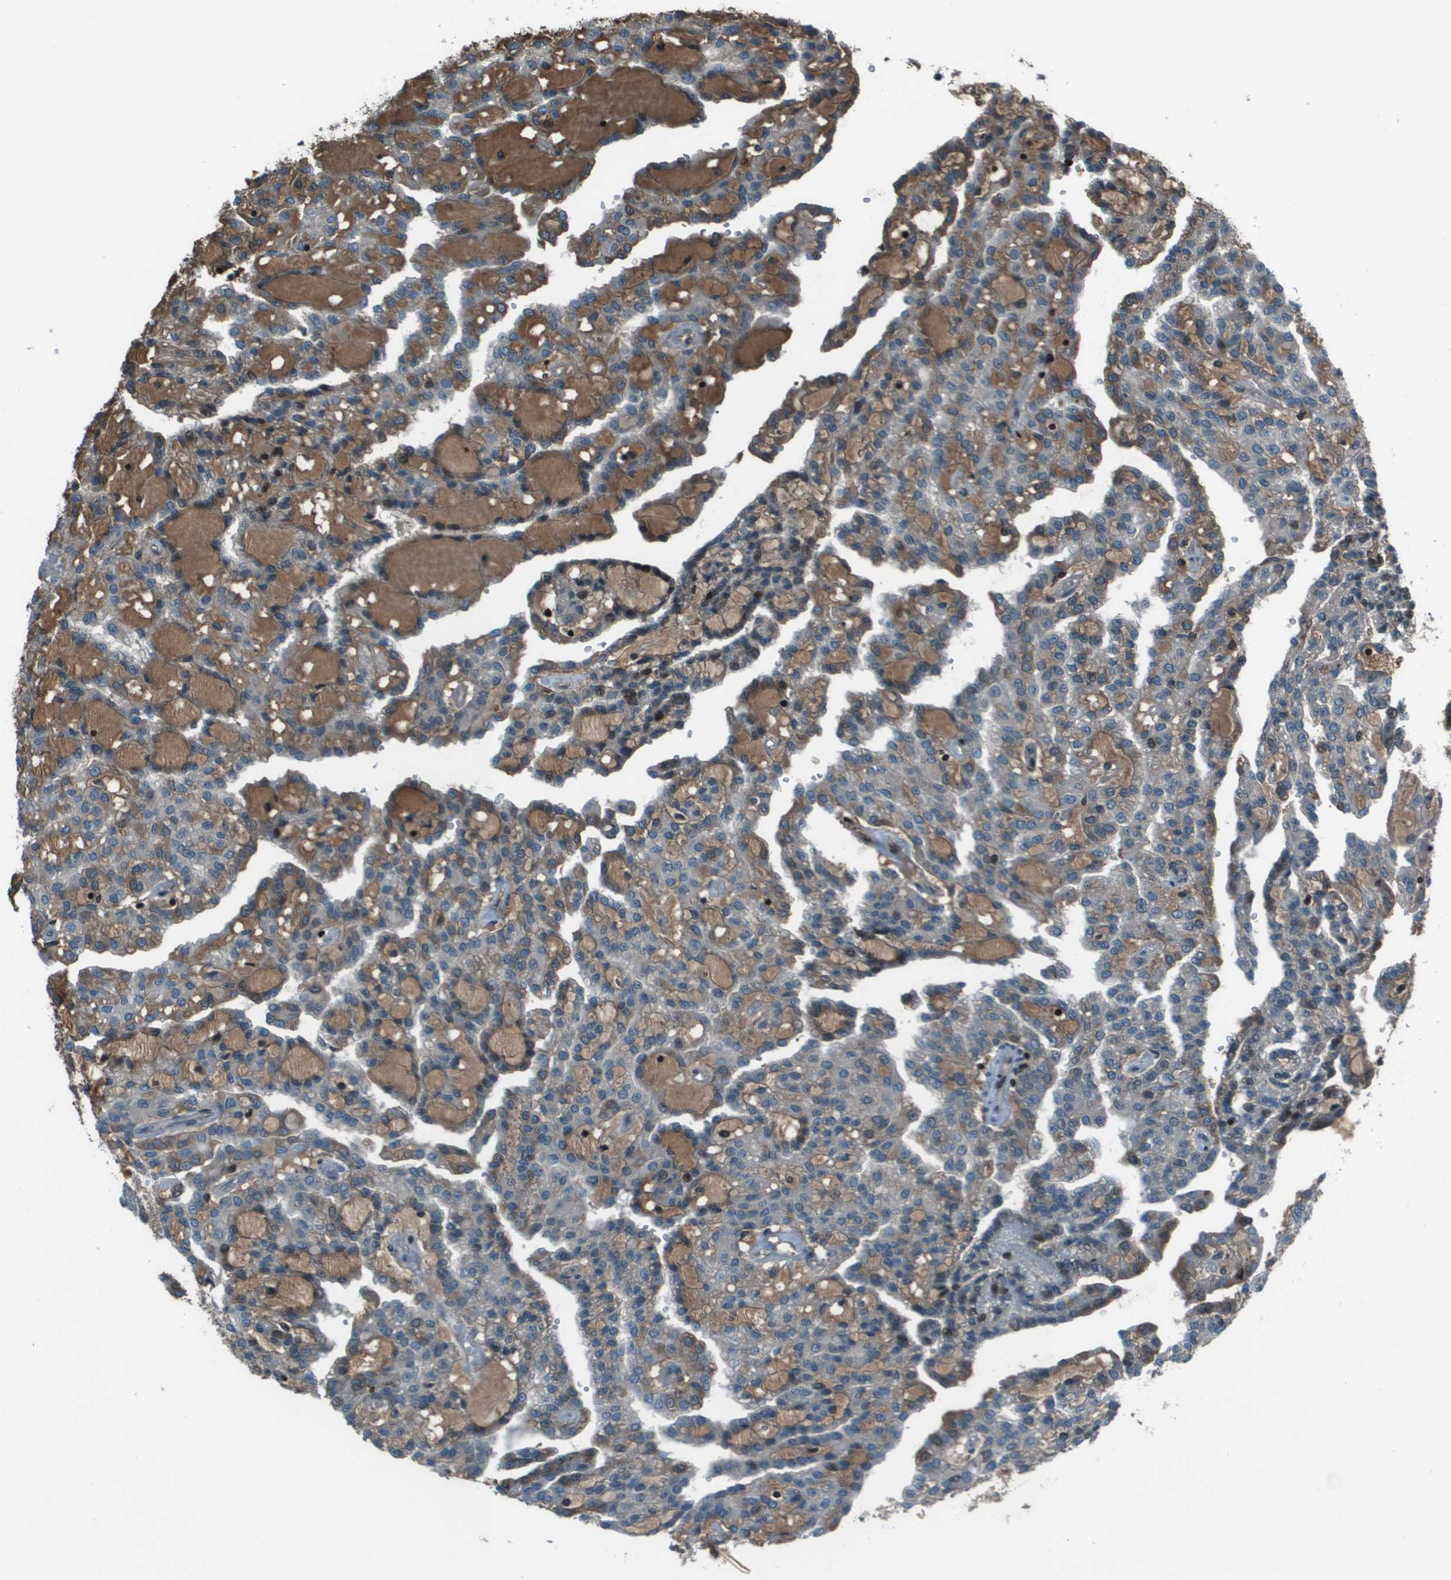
{"staining": {"intensity": "weak", "quantity": "<25%", "location": "cytoplasmic/membranous"}, "tissue": "renal cancer", "cell_type": "Tumor cells", "image_type": "cancer", "snomed": [{"axis": "morphology", "description": "Adenocarcinoma, NOS"}, {"axis": "topography", "description": "Kidney"}], "caption": "Photomicrograph shows no protein staining in tumor cells of renal cancer (adenocarcinoma) tissue. (DAB (3,3'-diaminobenzidine) immunohistochemistry (IHC) visualized using brightfield microscopy, high magnification).", "gene": "CXCL12", "patient": {"sex": "male", "age": 63}}